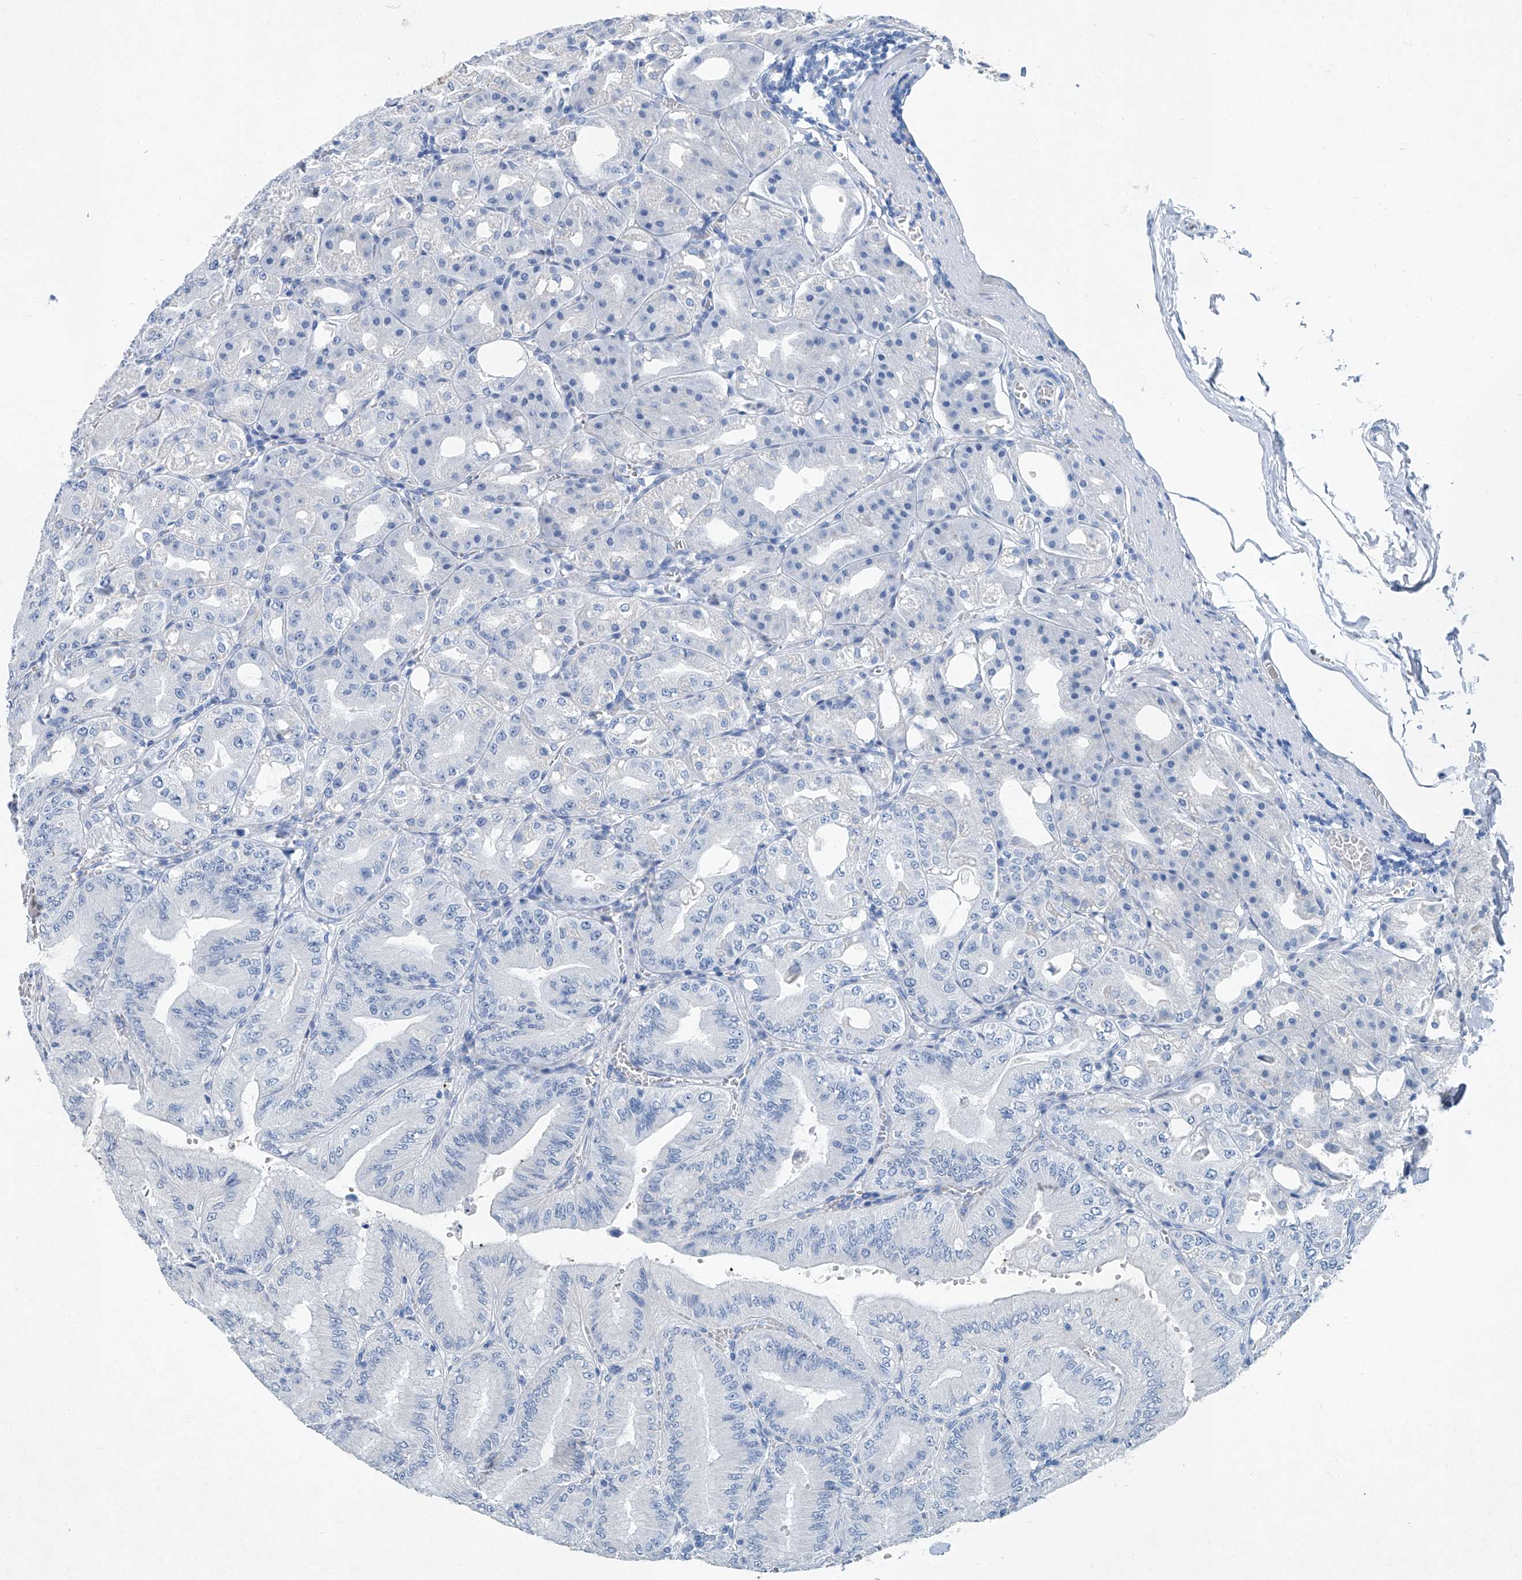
{"staining": {"intensity": "negative", "quantity": "none", "location": "none"}, "tissue": "stomach", "cell_type": "Glandular cells", "image_type": "normal", "snomed": [{"axis": "morphology", "description": "Normal tissue, NOS"}, {"axis": "topography", "description": "Stomach, lower"}], "caption": "Histopathology image shows no protein positivity in glandular cells of unremarkable stomach.", "gene": "CYP2A7", "patient": {"sex": "male", "age": 71}}